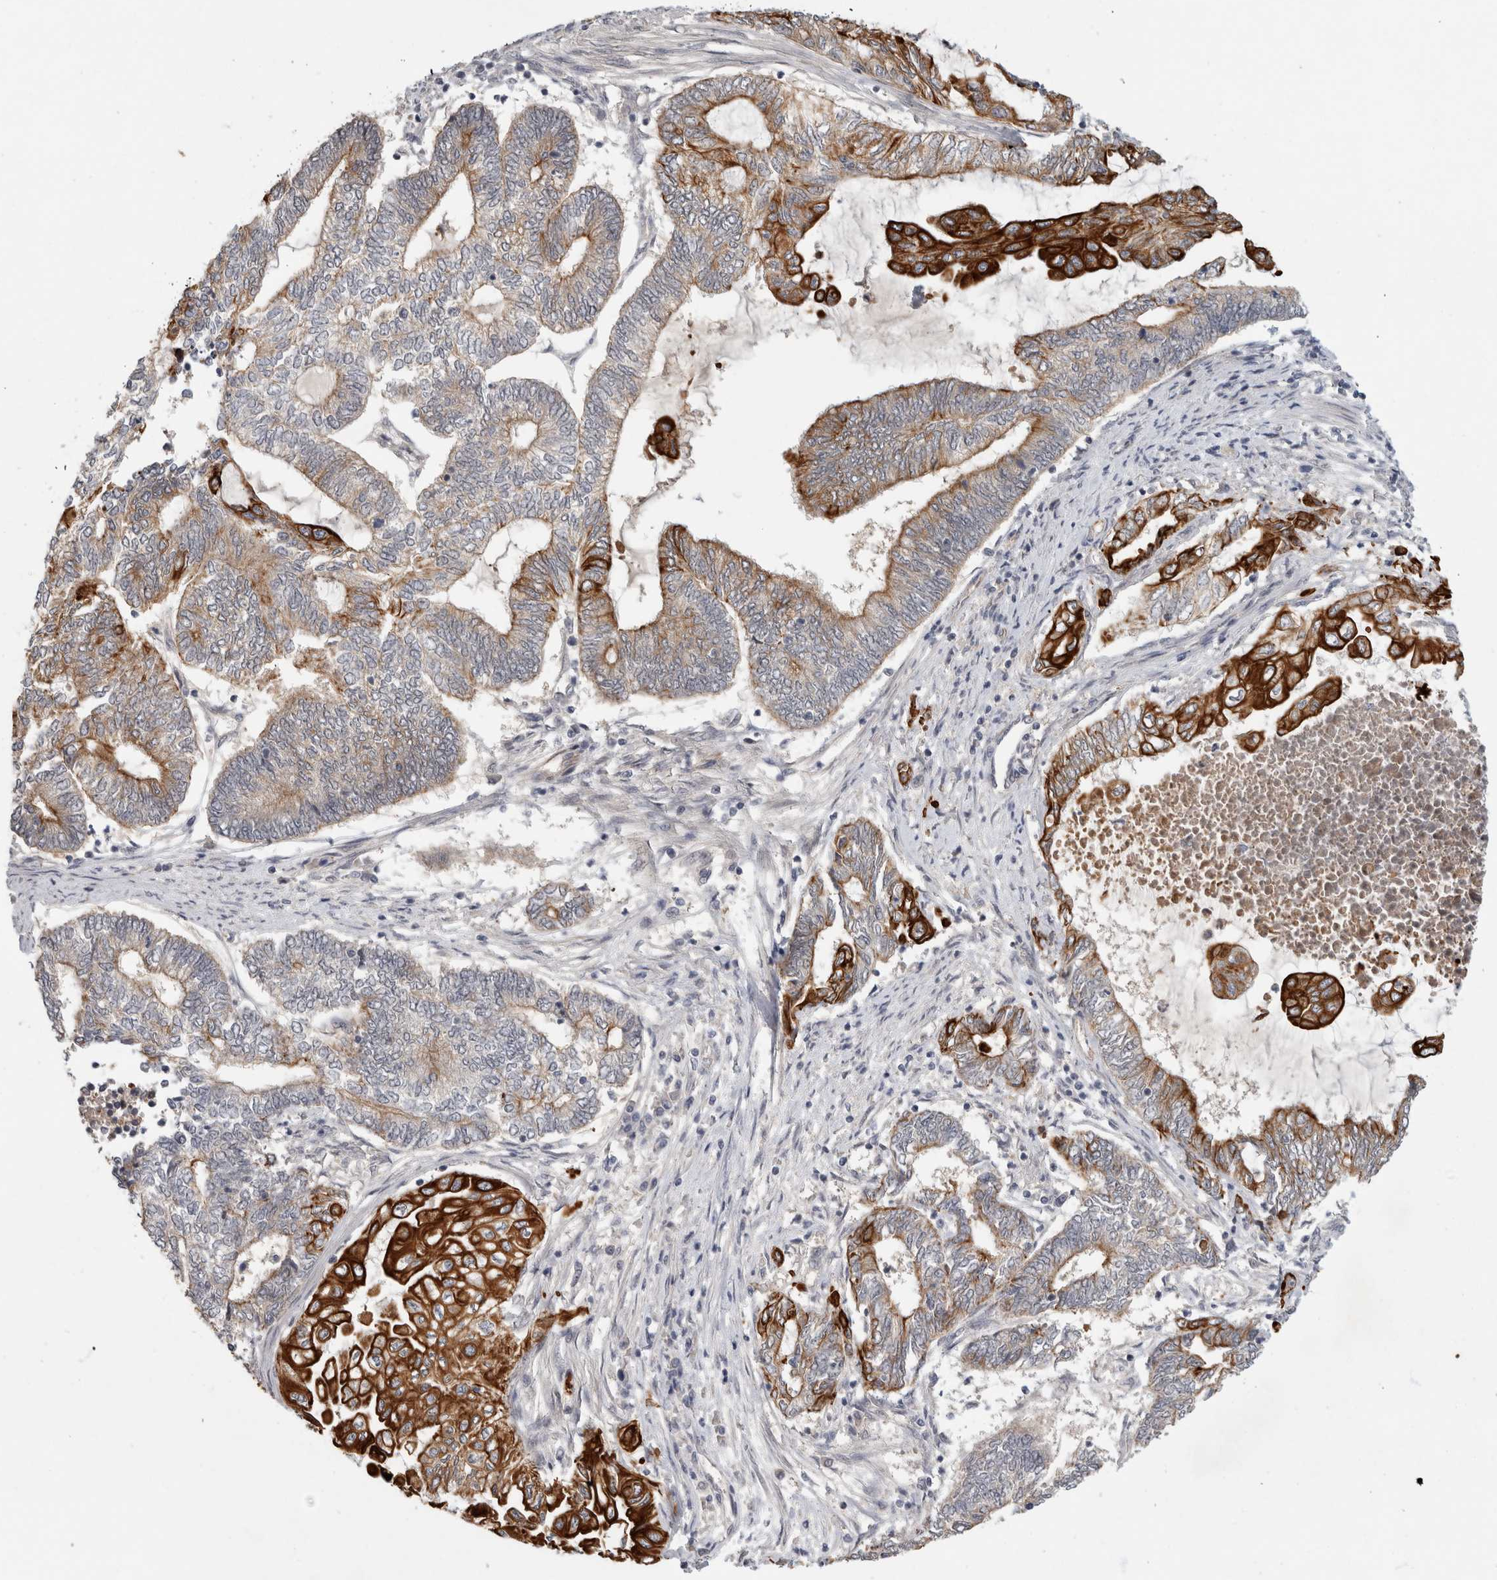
{"staining": {"intensity": "strong", "quantity": "25%-75%", "location": "cytoplasmic/membranous"}, "tissue": "endometrial cancer", "cell_type": "Tumor cells", "image_type": "cancer", "snomed": [{"axis": "morphology", "description": "Adenocarcinoma, NOS"}, {"axis": "topography", "description": "Uterus"}, {"axis": "topography", "description": "Endometrium"}], "caption": "Protein expression analysis of human endometrial adenocarcinoma reveals strong cytoplasmic/membranous expression in about 25%-75% of tumor cells. (DAB IHC, brown staining for protein, blue staining for nuclei).", "gene": "CRISPLD1", "patient": {"sex": "female", "age": 70}}